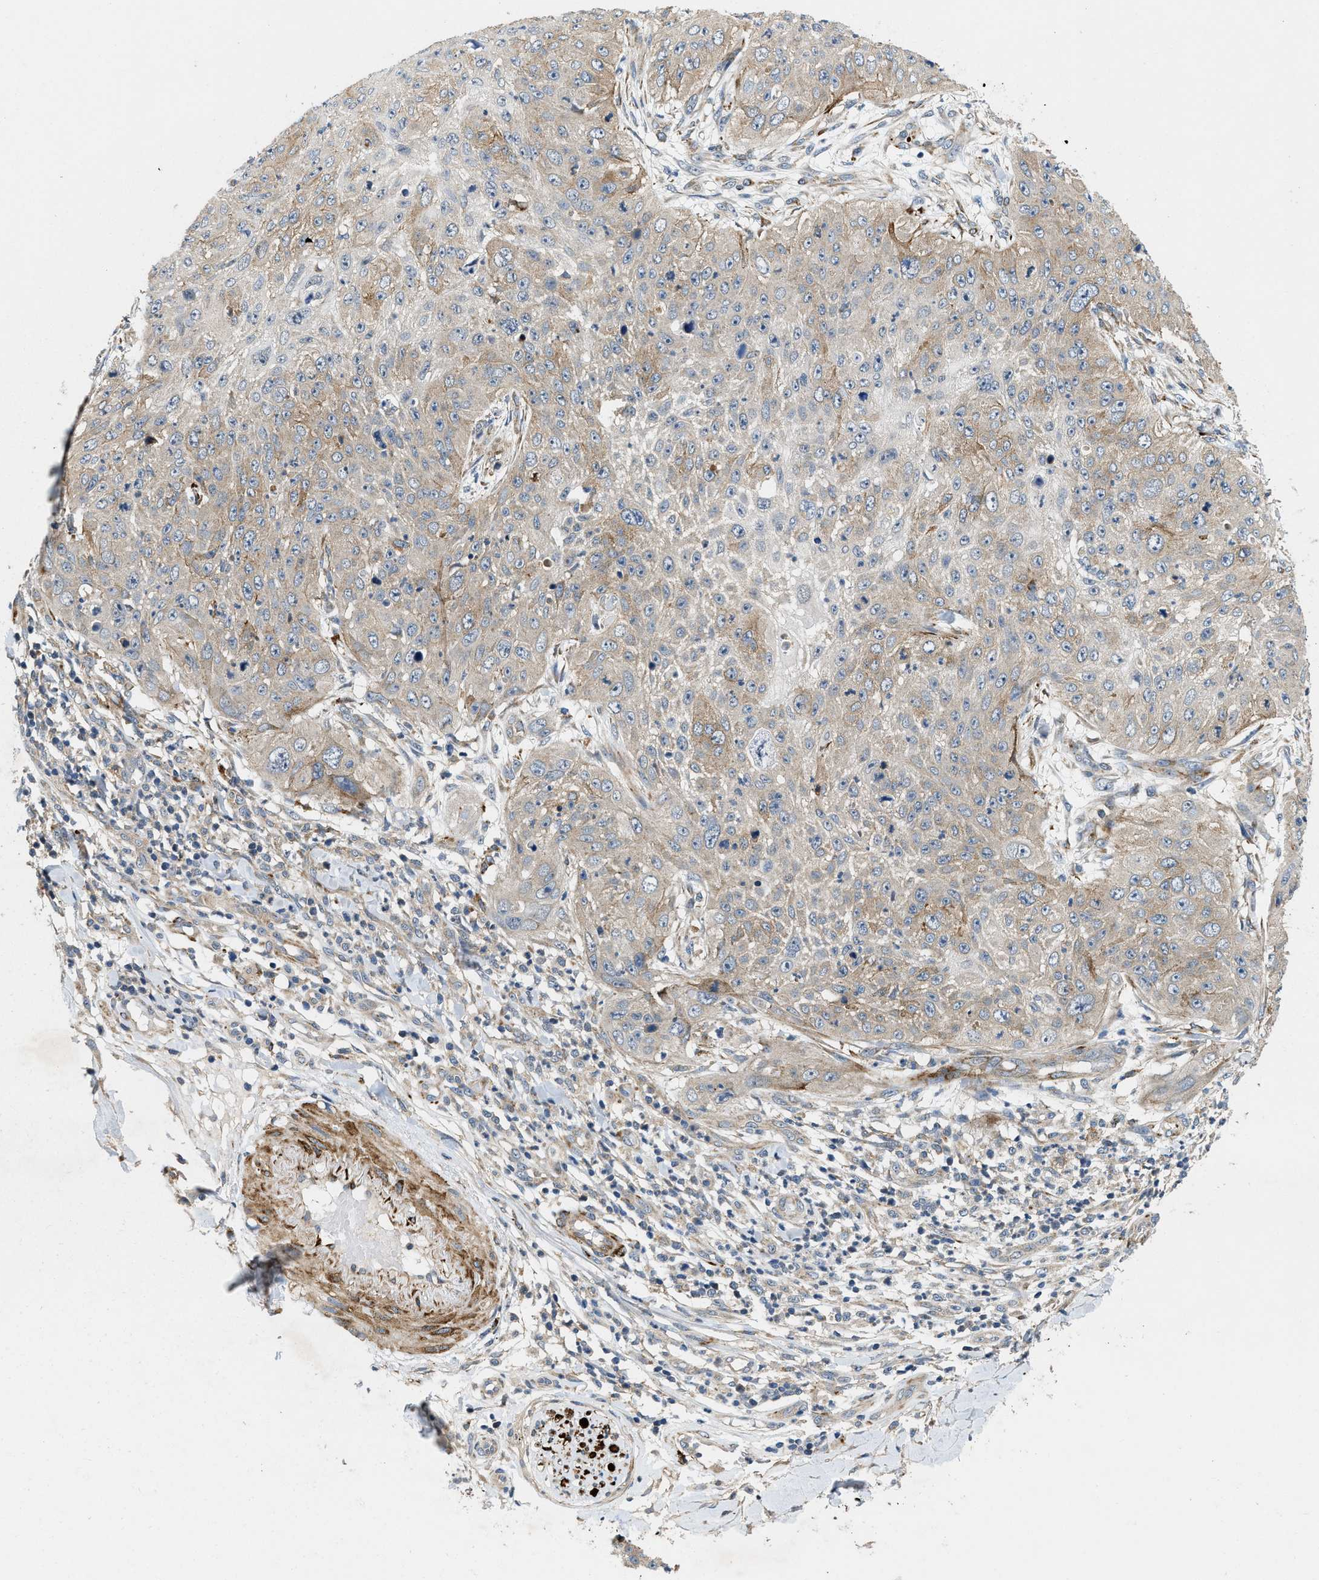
{"staining": {"intensity": "weak", "quantity": "<25%", "location": "cytoplasmic/membranous"}, "tissue": "skin cancer", "cell_type": "Tumor cells", "image_type": "cancer", "snomed": [{"axis": "morphology", "description": "Squamous cell carcinoma, NOS"}, {"axis": "topography", "description": "Skin"}], "caption": "Immunohistochemistry (IHC) of human squamous cell carcinoma (skin) shows no staining in tumor cells.", "gene": "ZNF599", "patient": {"sex": "female", "age": 80}}